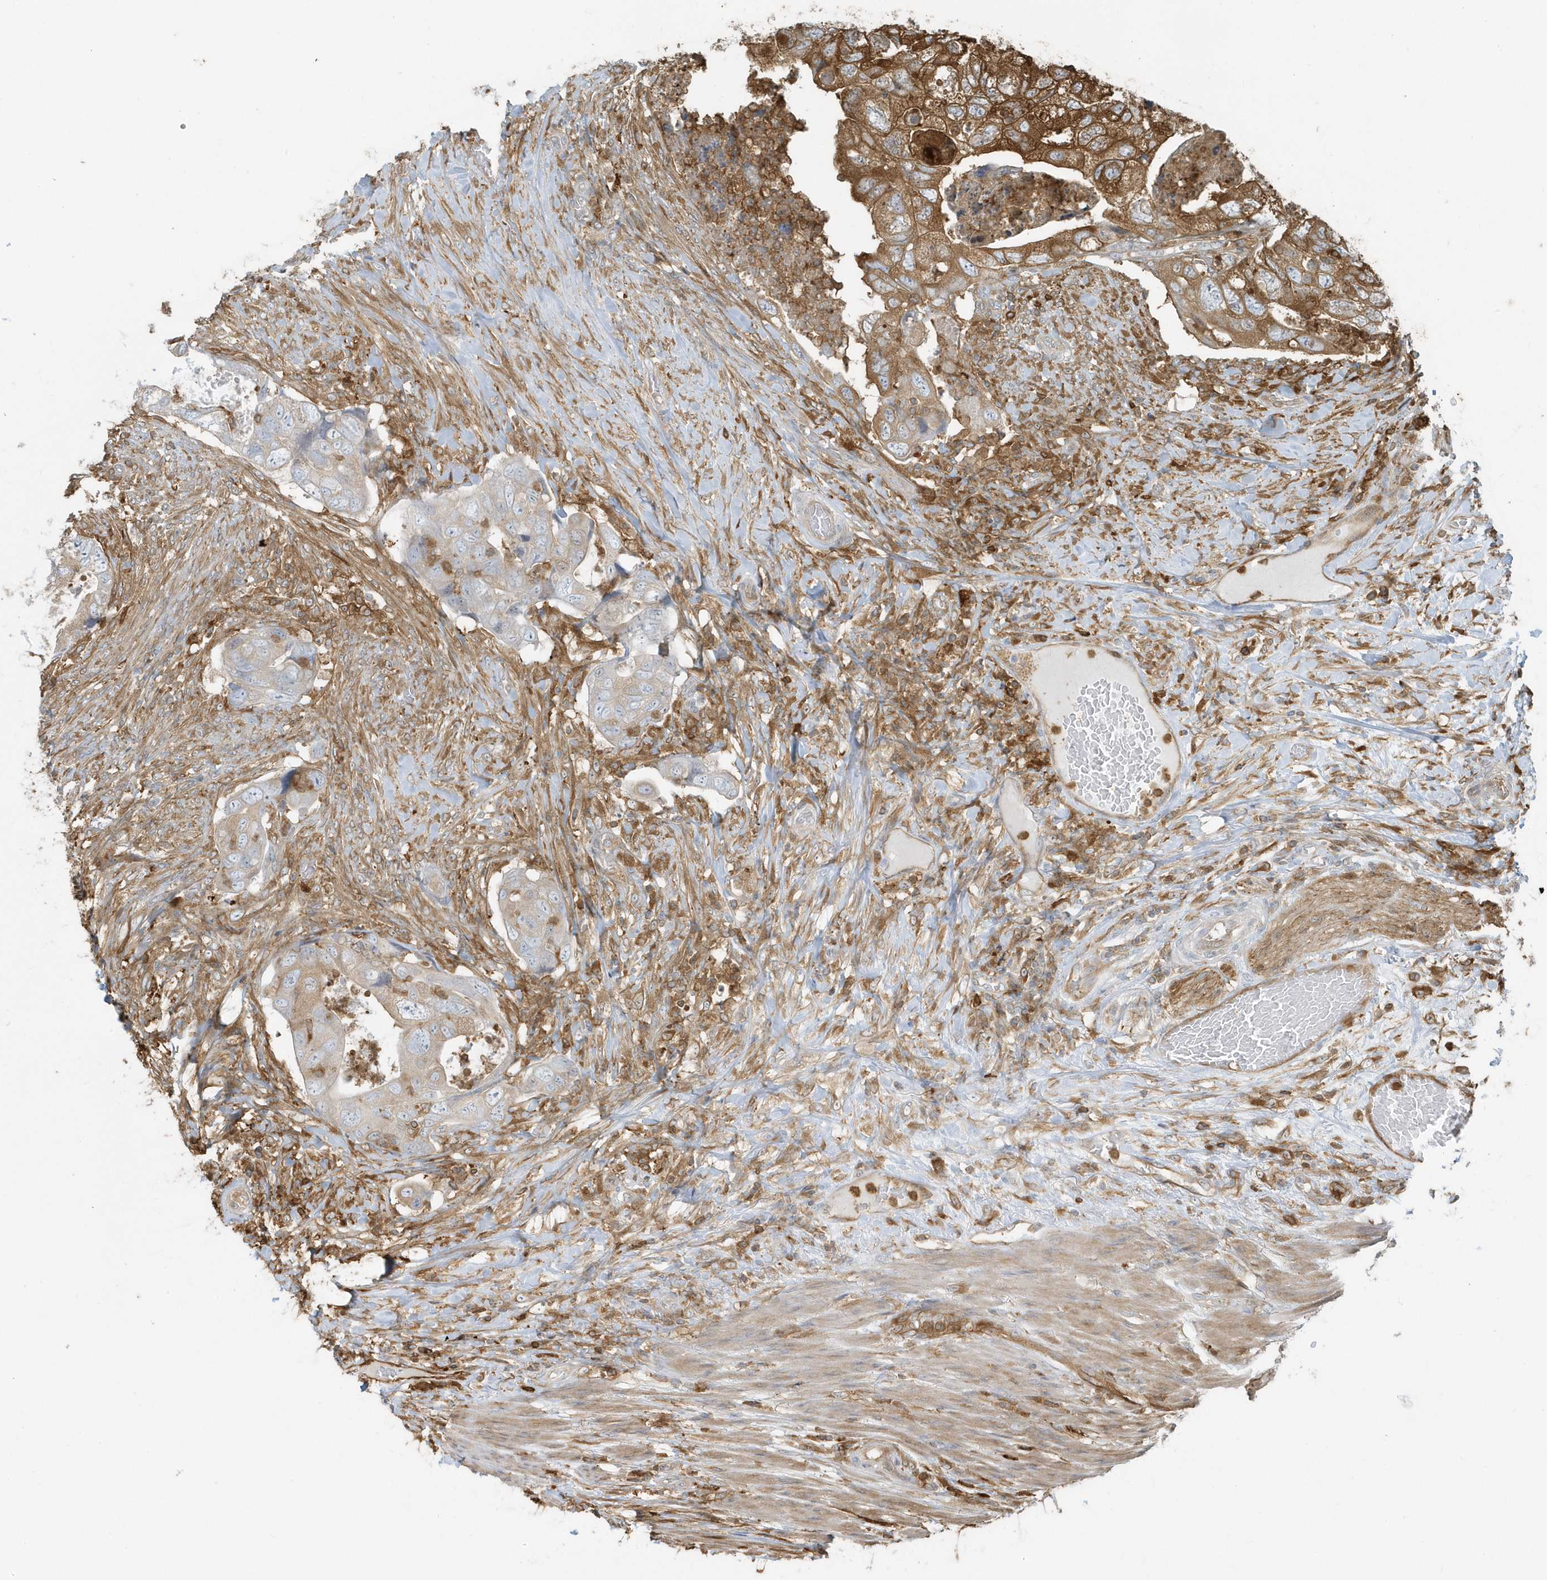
{"staining": {"intensity": "strong", "quantity": "25%-75%", "location": "cytoplasmic/membranous"}, "tissue": "colorectal cancer", "cell_type": "Tumor cells", "image_type": "cancer", "snomed": [{"axis": "morphology", "description": "Adenocarcinoma, NOS"}, {"axis": "topography", "description": "Rectum"}], "caption": "Immunohistochemical staining of human adenocarcinoma (colorectal) shows strong cytoplasmic/membranous protein staining in approximately 25%-75% of tumor cells.", "gene": "CLCN6", "patient": {"sex": "male", "age": 63}}